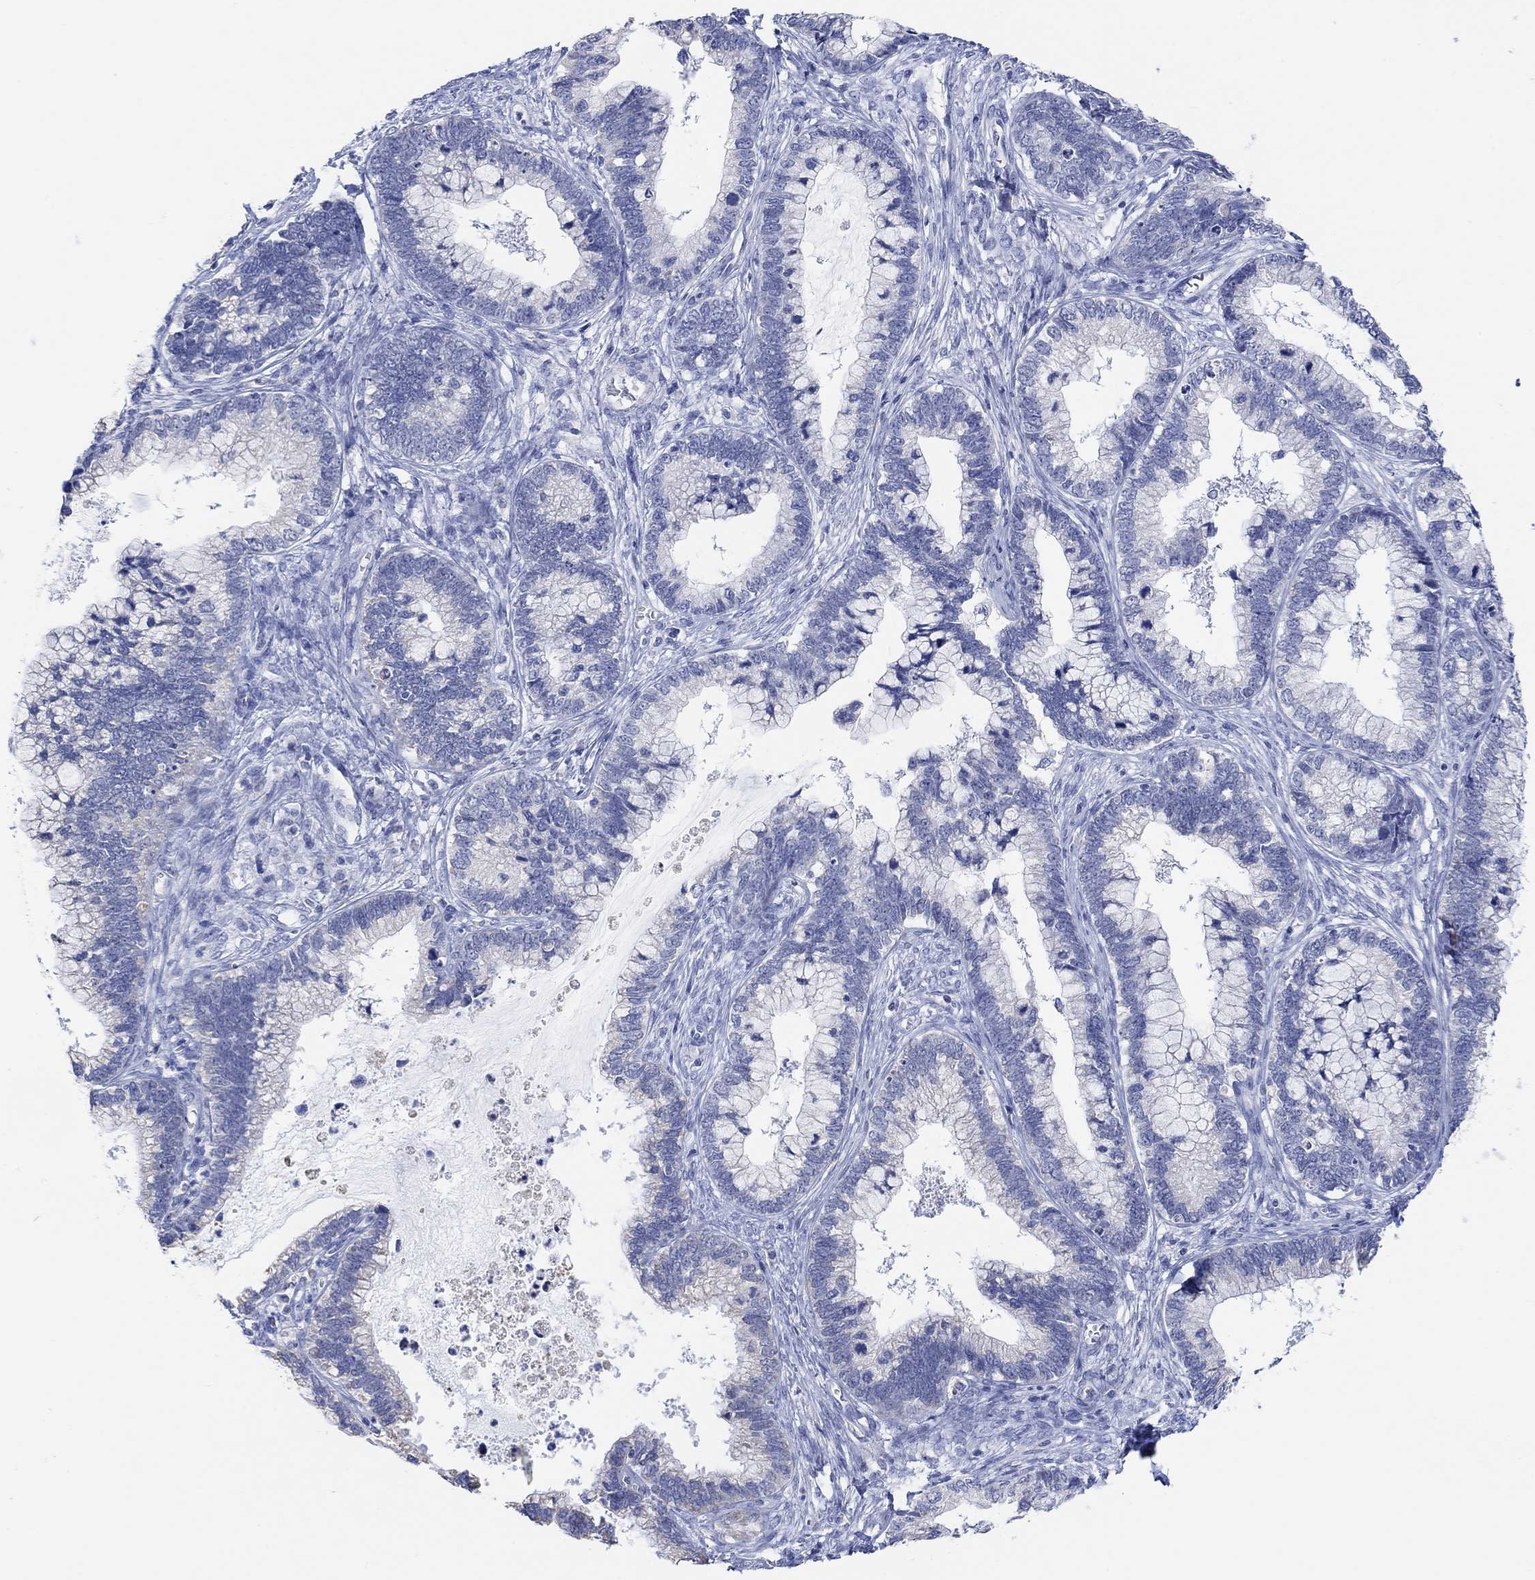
{"staining": {"intensity": "negative", "quantity": "none", "location": "none"}, "tissue": "cervical cancer", "cell_type": "Tumor cells", "image_type": "cancer", "snomed": [{"axis": "morphology", "description": "Adenocarcinoma, NOS"}, {"axis": "topography", "description": "Cervix"}], "caption": "Tumor cells are negative for brown protein staining in cervical adenocarcinoma.", "gene": "SYT12", "patient": {"sex": "female", "age": 44}}